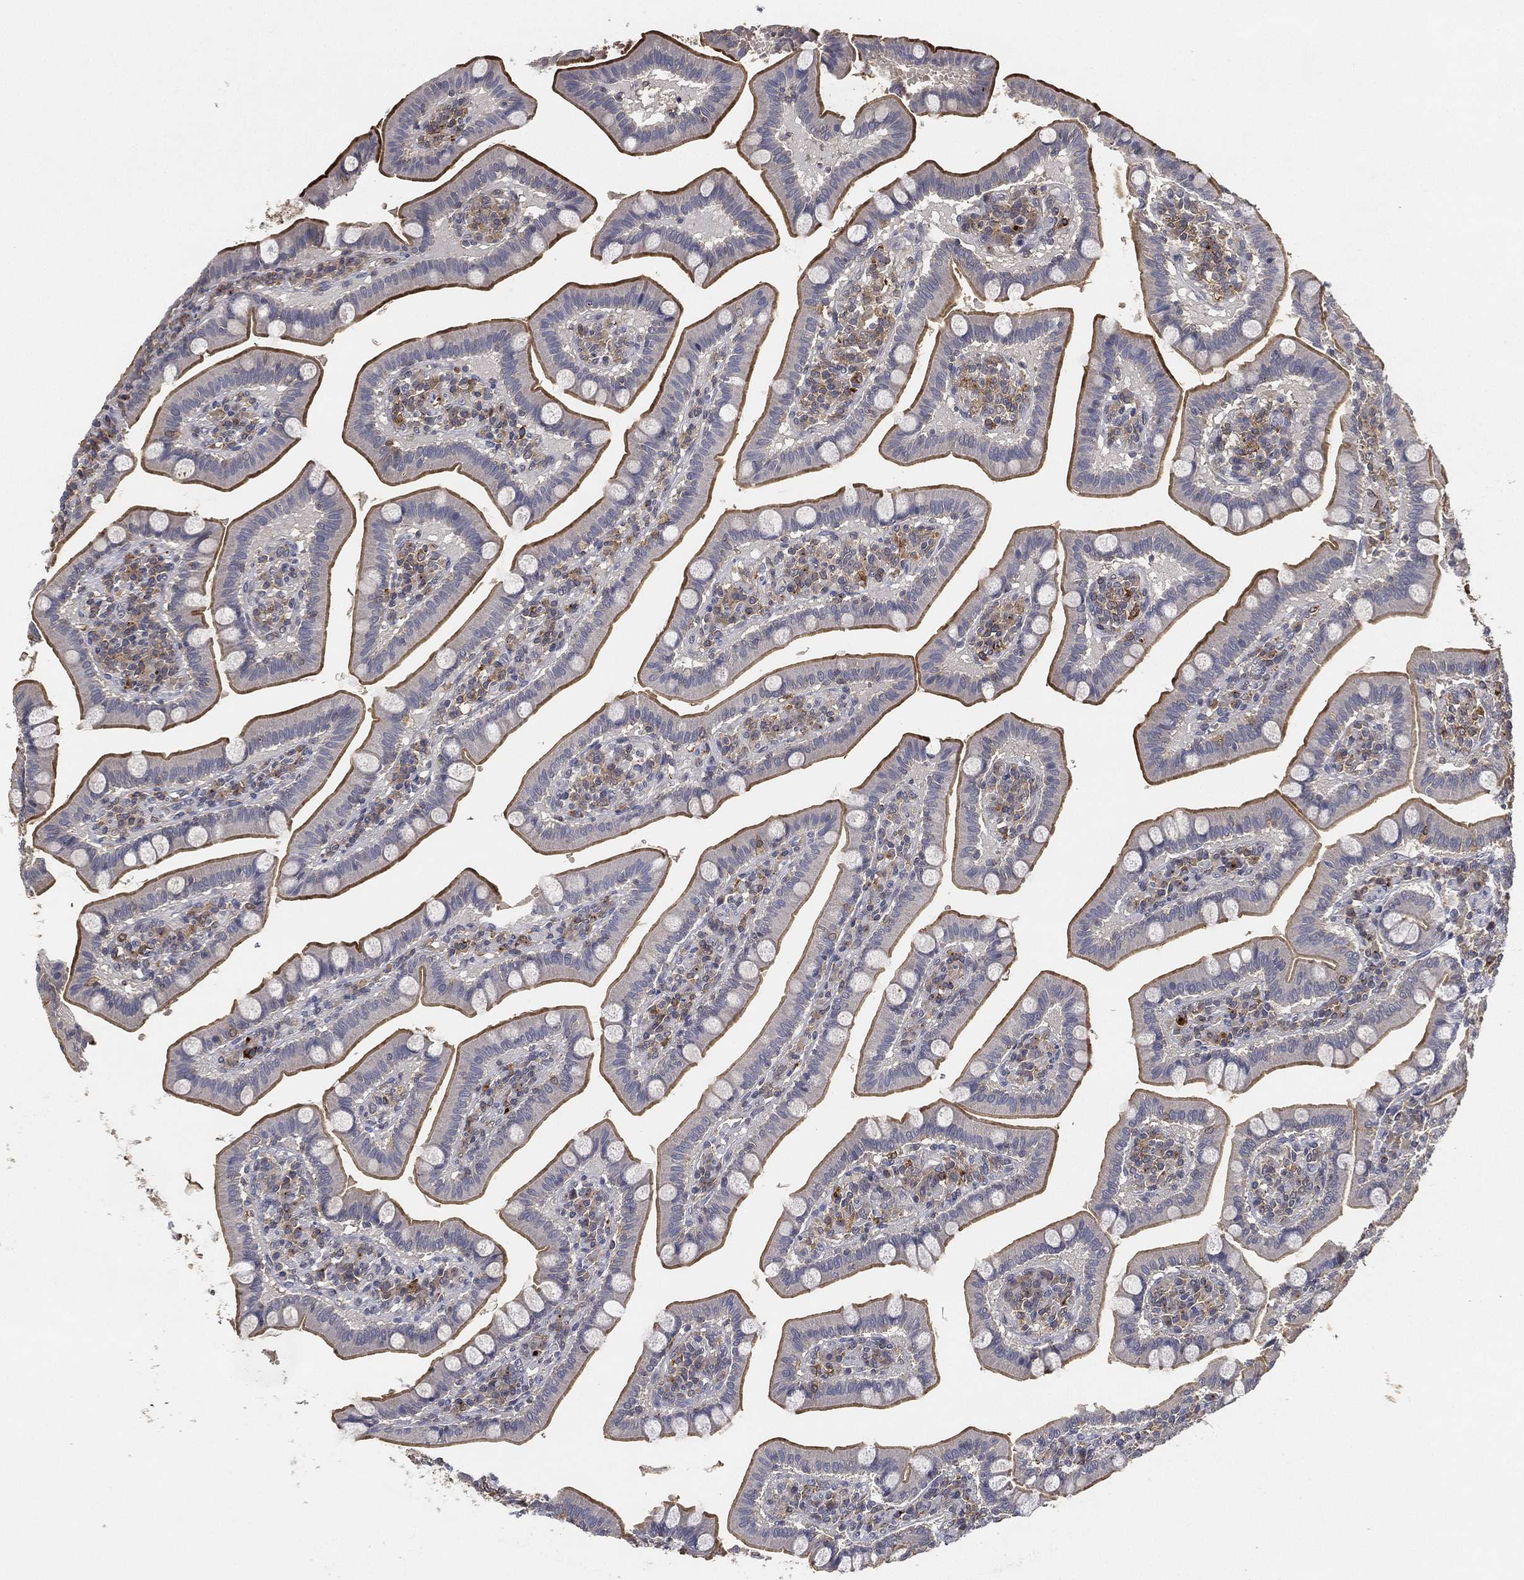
{"staining": {"intensity": "moderate", "quantity": "25%-75%", "location": "cytoplasmic/membranous"}, "tissue": "small intestine", "cell_type": "Glandular cells", "image_type": "normal", "snomed": [{"axis": "morphology", "description": "Normal tissue, NOS"}, {"axis": "topography", "description": "Small intestine"}], "caption": "The micrograph exhibits a brown stain indicating the presence of a protein in the cytoplasmic/membranous of glandular cells in small intestine. (brown staining indicates protein expression, while blue staining denotes nuclei).", "gene": "CFAP251", "patient": {"sex": "male", "age": 66}}